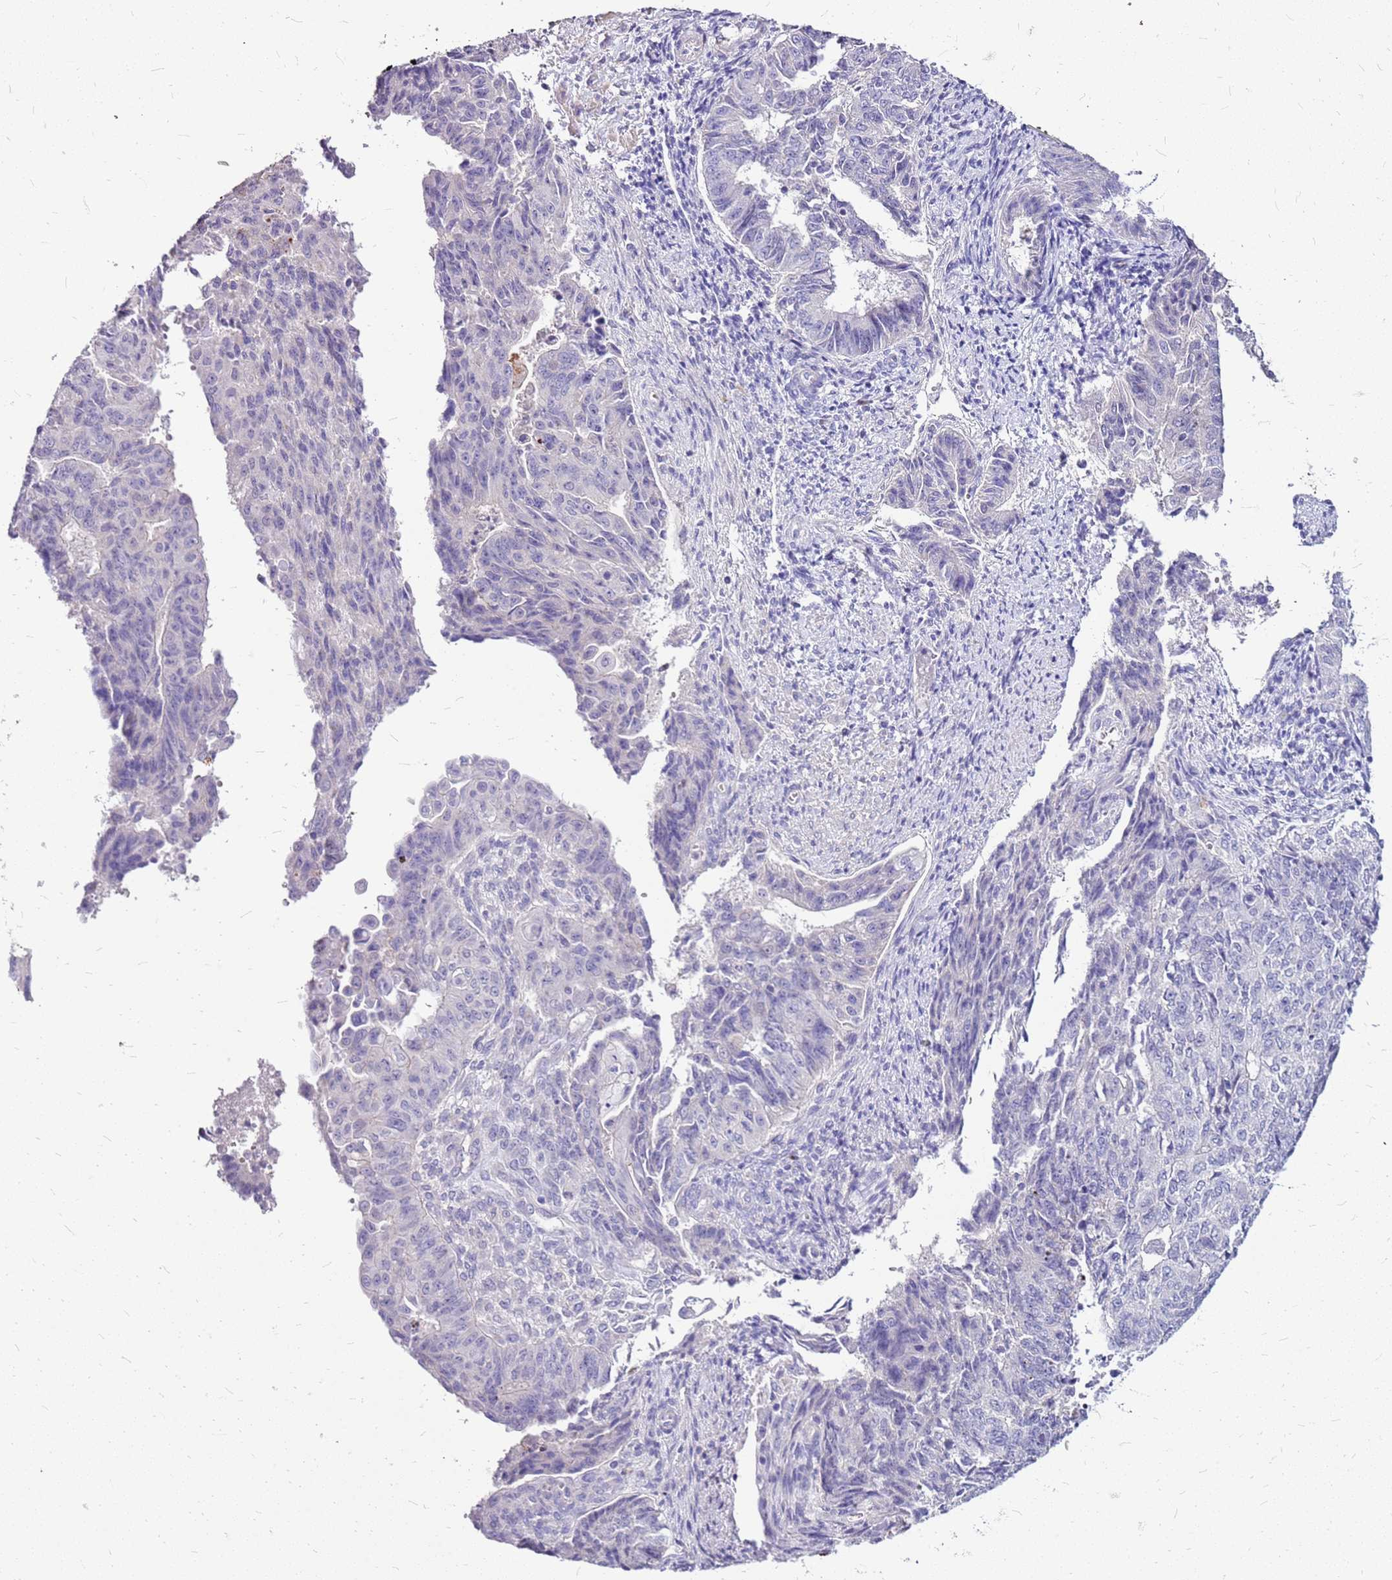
{"staining": {"intensity": "negative", "quantity": "none", "location": "none"}, "tissue": "endometrial cancer", "cell_type": "Tumor cells", "image_type": "cancer", "snomed": [{"axis": "morphology", "description": "Adenocarcinoma, NOS"}, {"axis": "topography", "description": "Endometrium"}], "caption": "Tumor cells are negative for protein expression in human endometrial cancer (adenocarcinoma).", "gene": "DCDC2B", "patient": {"sex": "female", "age": 32}}